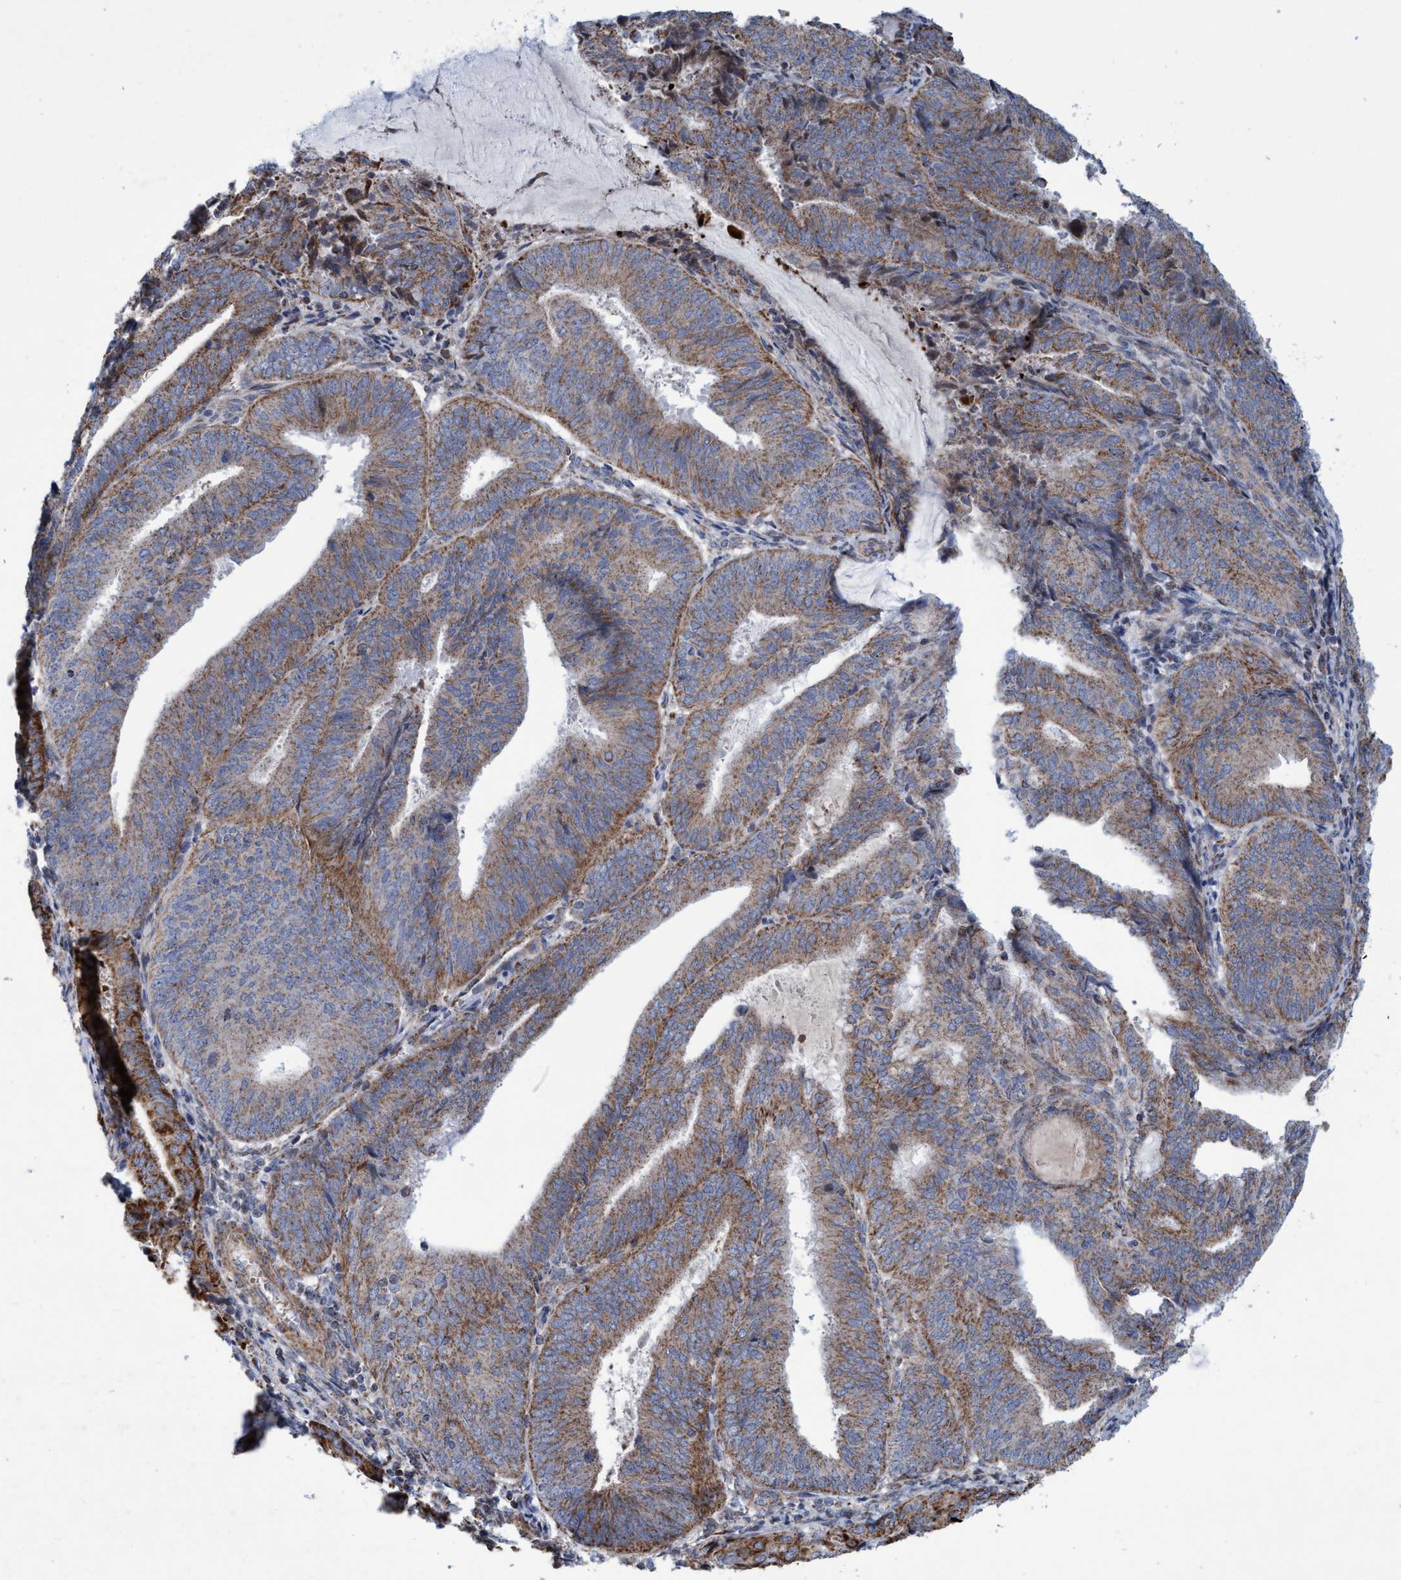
{"staining": {"intensity": "moderate", "quantity": ">75%", "location": "cytoplasmic/membranous"}, "tissue": "endometrial cancer", "cell_type": "Tumor cells", "image_type": "cancer", "snomed": [{"axis": "morphology", "description": "Adenocarcinoma, NOS"}, {"axis": "topography", "description": "Endometrium"}], "caption": "DAB (3,3'-diaminobenzidine) immunohistochemical staining of endometrial cancer (adenocarcinoma) reveals moderate cytoplasmic/membranous protein staining in approximately >75% of tumor cells. (Stains: DAB (3,3'-diaminobenzidine) in brown, nuclei in blue, Microscopy: brightfield microscopy at high magnification).", "gene": "POLR1F", "patient": {"sex": "female", "age": 81}}